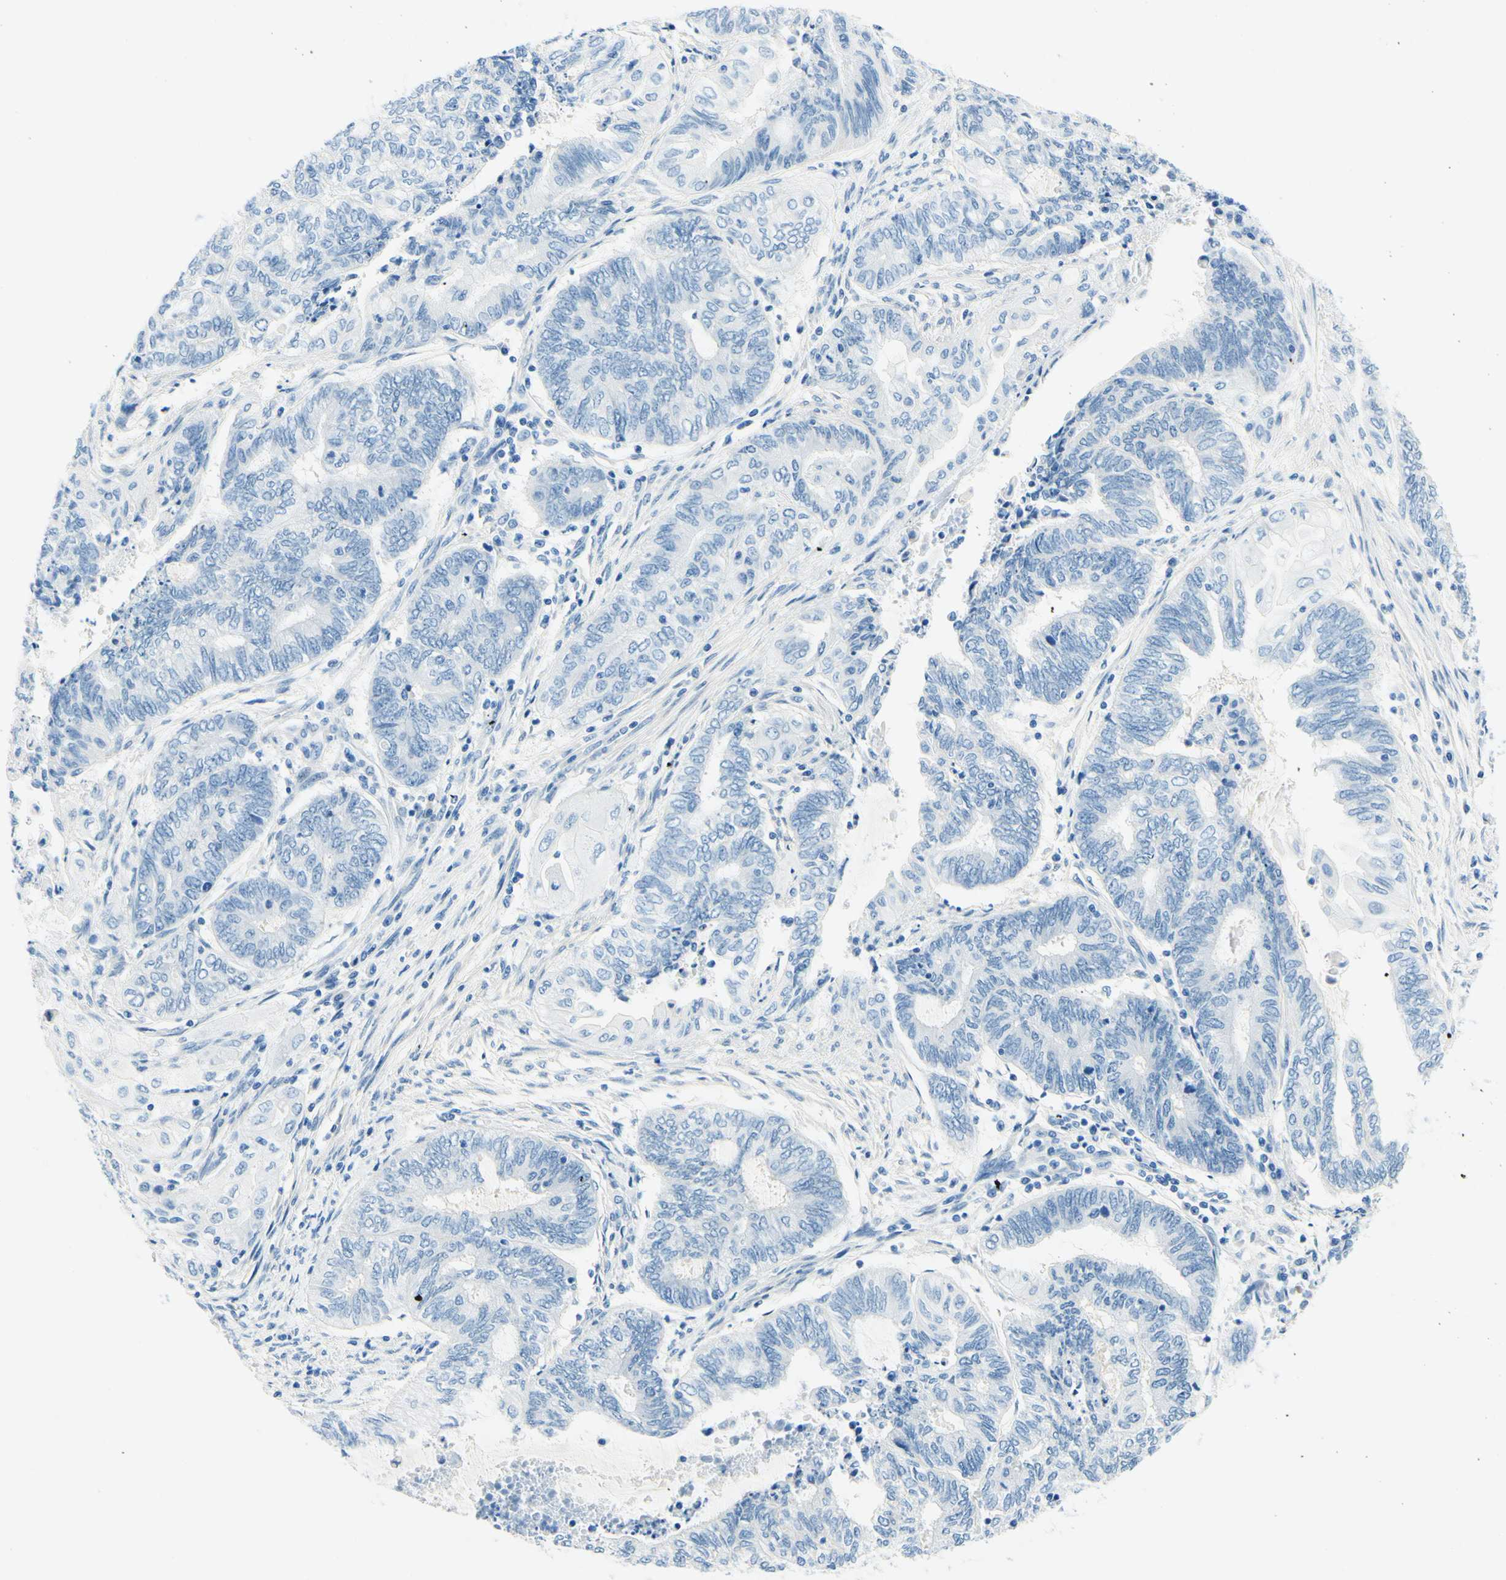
{"staining": {"intensity": "negative", "quantity": "none", "location": "none"}, "tissue": "endometrial cancer", "cell_type": "Tumor cells", "image_type": "cancer", "snomed": [{"axis": "morphology", "description": "Adenocarcinoma, NOS"}, {"axis": "topography", "description": "Uterus"}, {"axis": "topography", "description": "Endometrium"}], "caption": "DAB immunohistochemical staining of human adenocarcinoma (endometrial) exhibits no significant positivity in tumor cells. (Brightfield microscopy of DAB (3,3'-diaminobenzidine) immunohistochemistry (IHC) at high magnification).", "gene": "PASD1", "patient": {"sex": "female", "age": 70}}